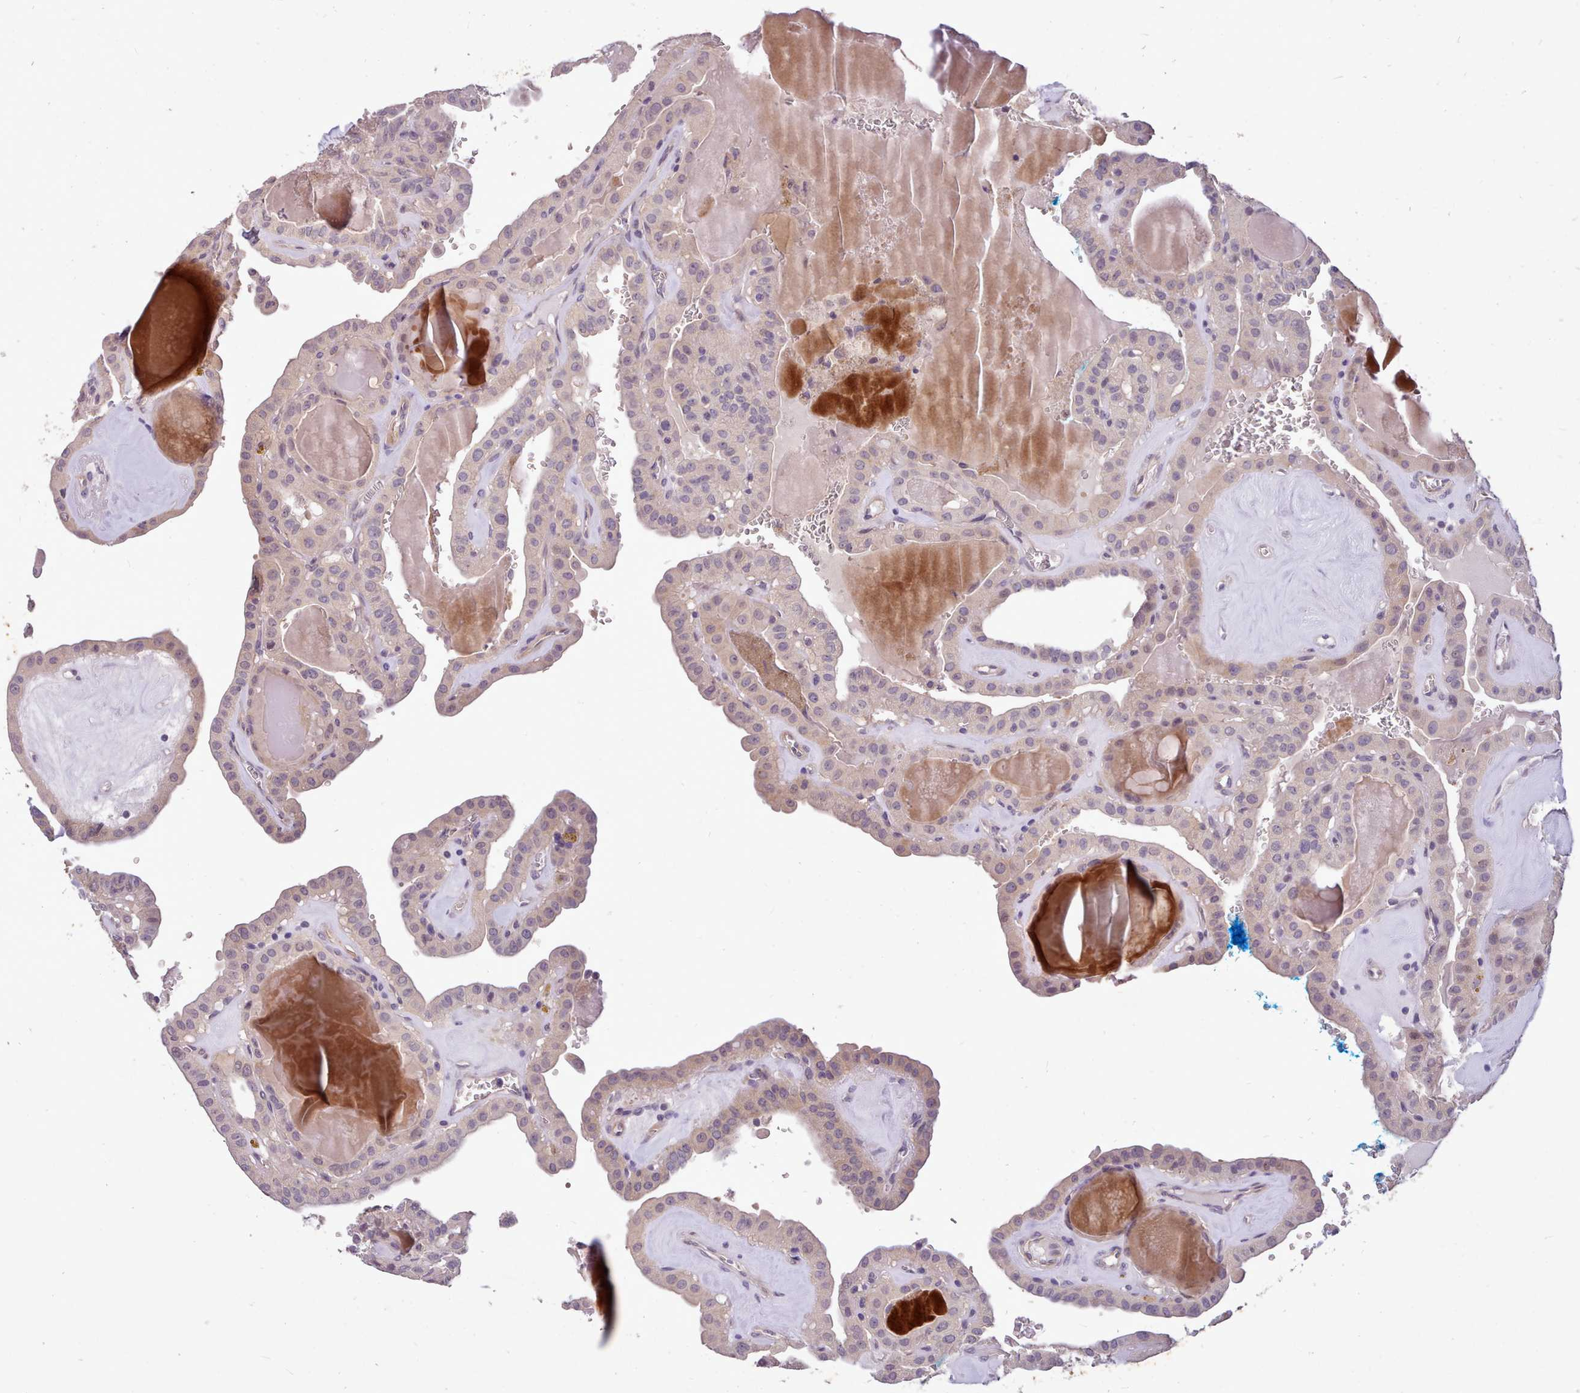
{"staining": {"intensity": "weak", "quantity": "<25%", "location": "cytoplasmic/membranous"}, "tissue": "thyroid cancer", "cell_type": "Tumor cells", "image_type": "cancer", "snomed": [{"axis": "morphology", "description": "Papillary adenocarcinoma, NOS"}, {"axis": "topography", "description": "Thyroid gland"}], "caption": "DAB immunohistochemical staining of human thyroid papillary adenocarcinoma displays no significant expression in tumor cells.", "gene": "ZNF607", "patient": {"sex": "male", "age": 52}}